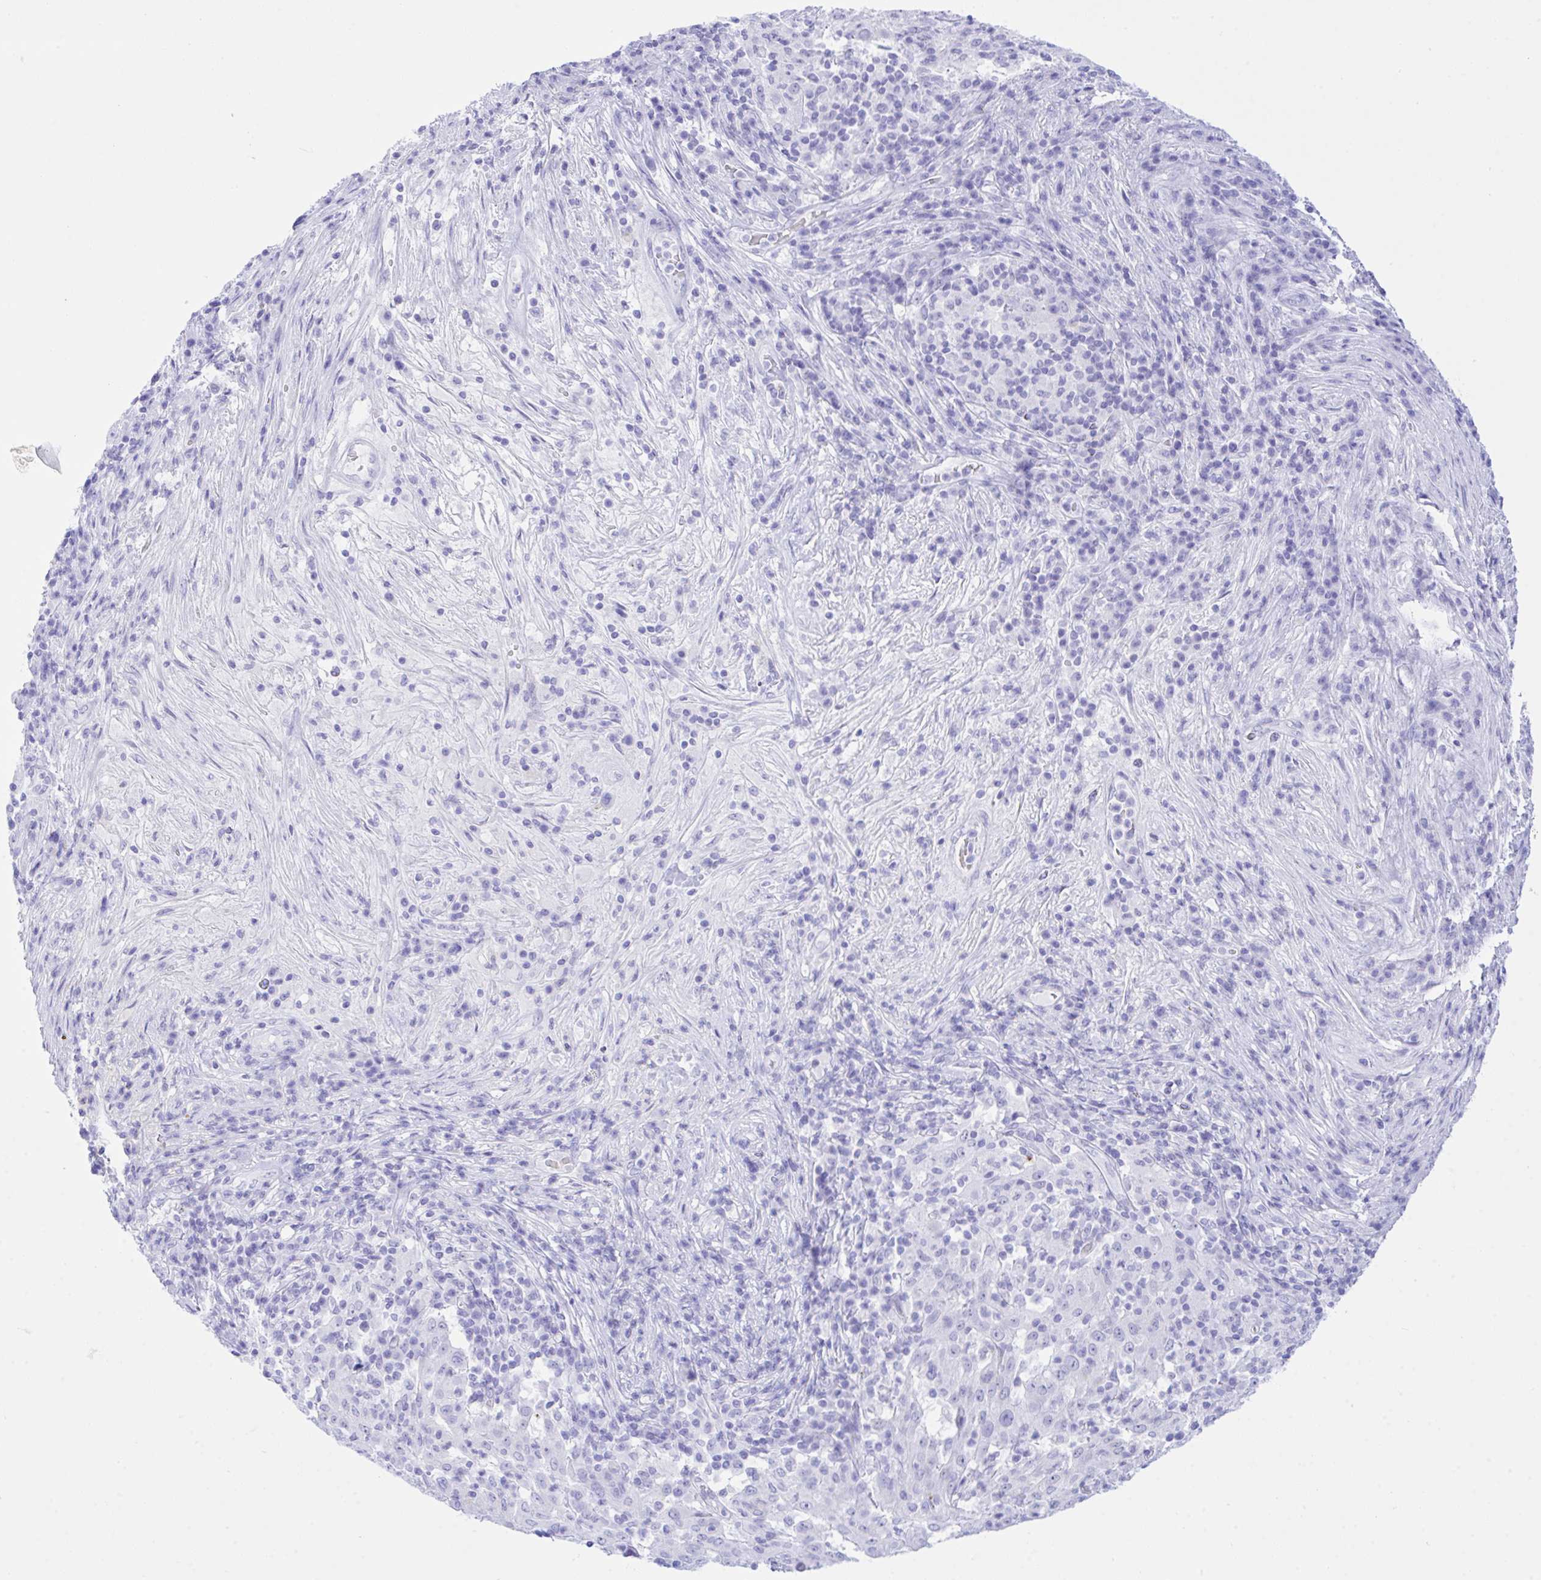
{"staining": {"intensity": "negative", "quantity": "none", "location": "none"}, "tissue": "pancreatic cancer", "cell_type": "Tumor cells", "image_type": "cancer", "snomed": [{"axis": "morphology", "description": "Adenocarcinoma, NOS"}, {"axis": "topography", "description": "Pancreas"}], "caption": "The micrograph reveals no staining of tumor cells in pancreatic cancer (adenocarcinoma).", "gene": "SELENOV", "patient": {"sex": "male", "age": 63}}